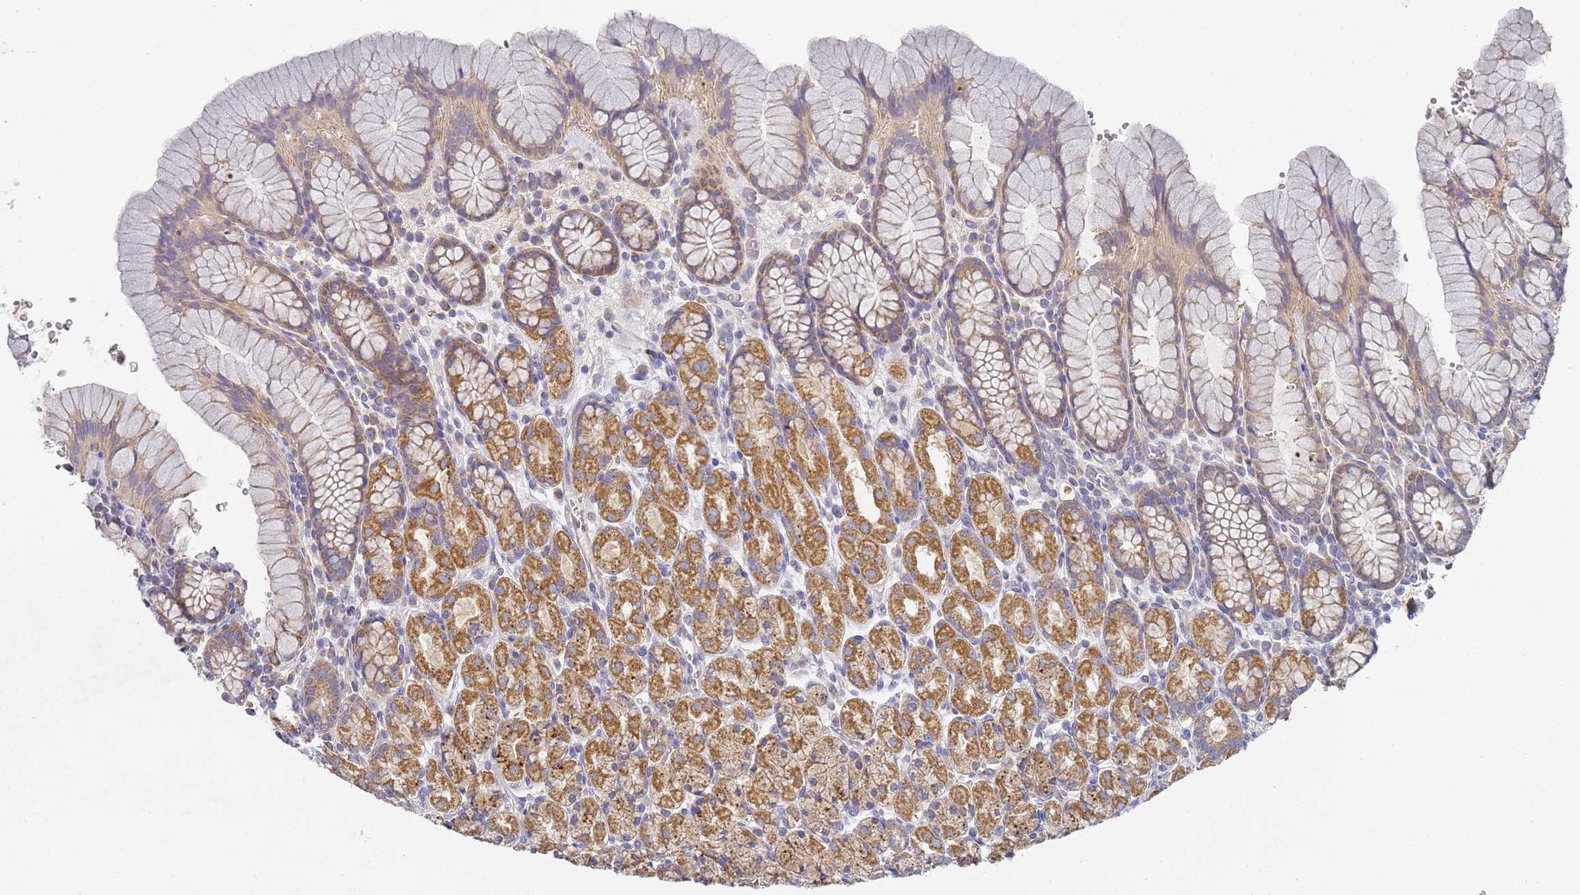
{"staining": {"intensity": "moderate", "quantity": ">75%", "location": "cytoplasmic/membranous"}, "tissue": "stomach", "cell_type": "Glandular cells", "image_type": "normal", "snomed": [{"axis": "morphology", "description": "Normal tissue, NOS"}, {"axis": "topography", "description": "Stomach, upper"}, {"axis": "topography", "description": "Stomach"}], "caption": "Stomach stained with IHC demonstrates moderate cytoplasmic/membranous staining in about >75% of glandular cells.", "gene": "NPEPPS", "patient": {"sex": "male", "age": 62}}